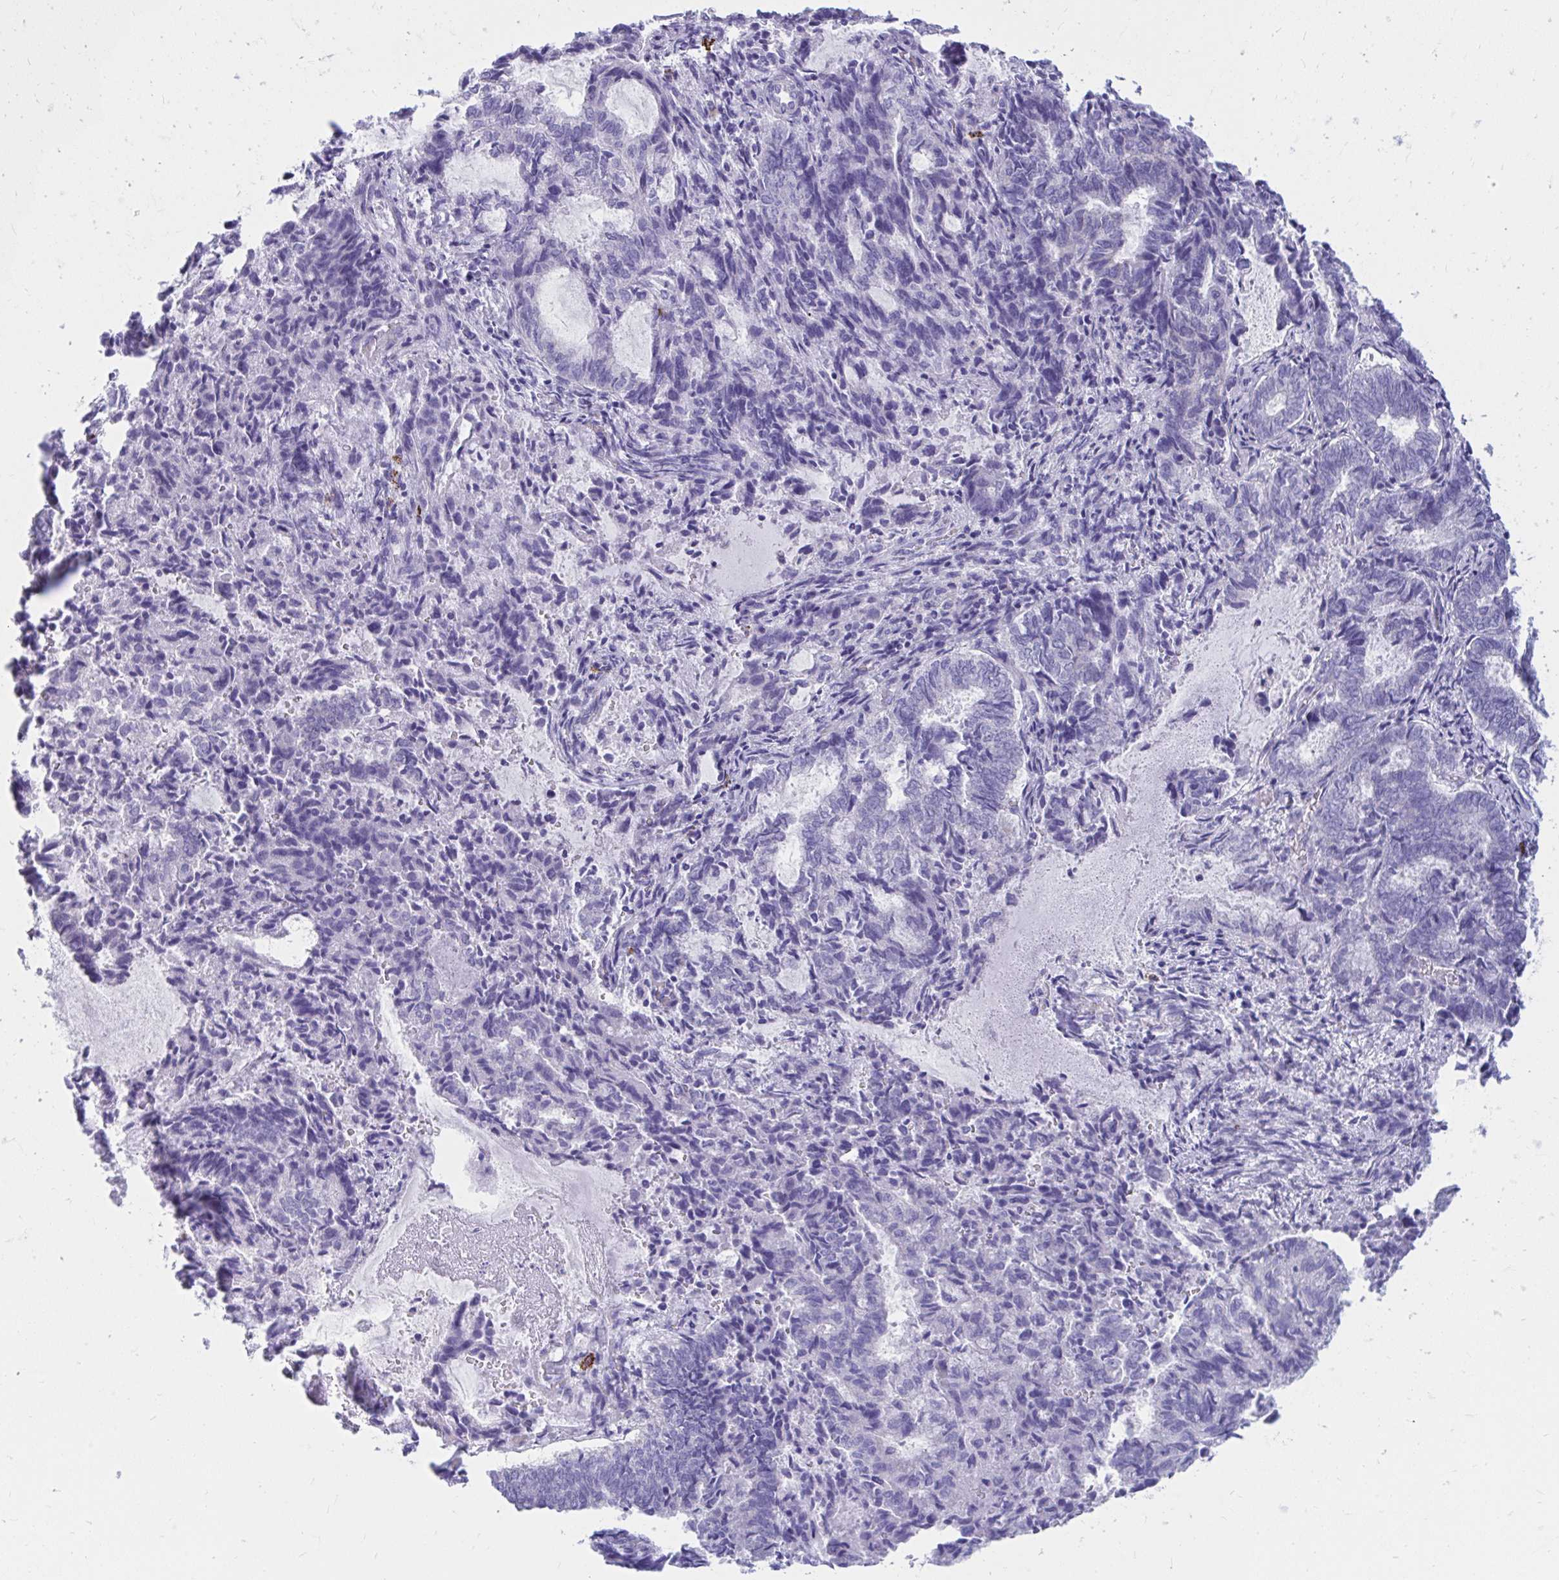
{"staining": {"intensity": "negative", "quantity": "none", "location": "none"}, "tissue": "endometrial cancer", "cell_type": "Tumor cells", "image_type": "cancer", "snomed": [{"axis": "morphology", "description": "Adenocarcinoma, NOS"}, {"axis": "topography", "description": "Endometrium"}], "caption": "High magnification brightfield microscopy of adenocarcinoma (endometrial) stained with DAB (brown) and counterstained with hematoxylin (blue): tumor cells show no significant staining. Brightfield microscopy of IHC stained with DAB (3,3'-diaminobenzidine) (brown) and hematoxylin (blue), captured at high magnification.", "gene": "SHISA8", "patient": {"sex": "female", "age": 80}}